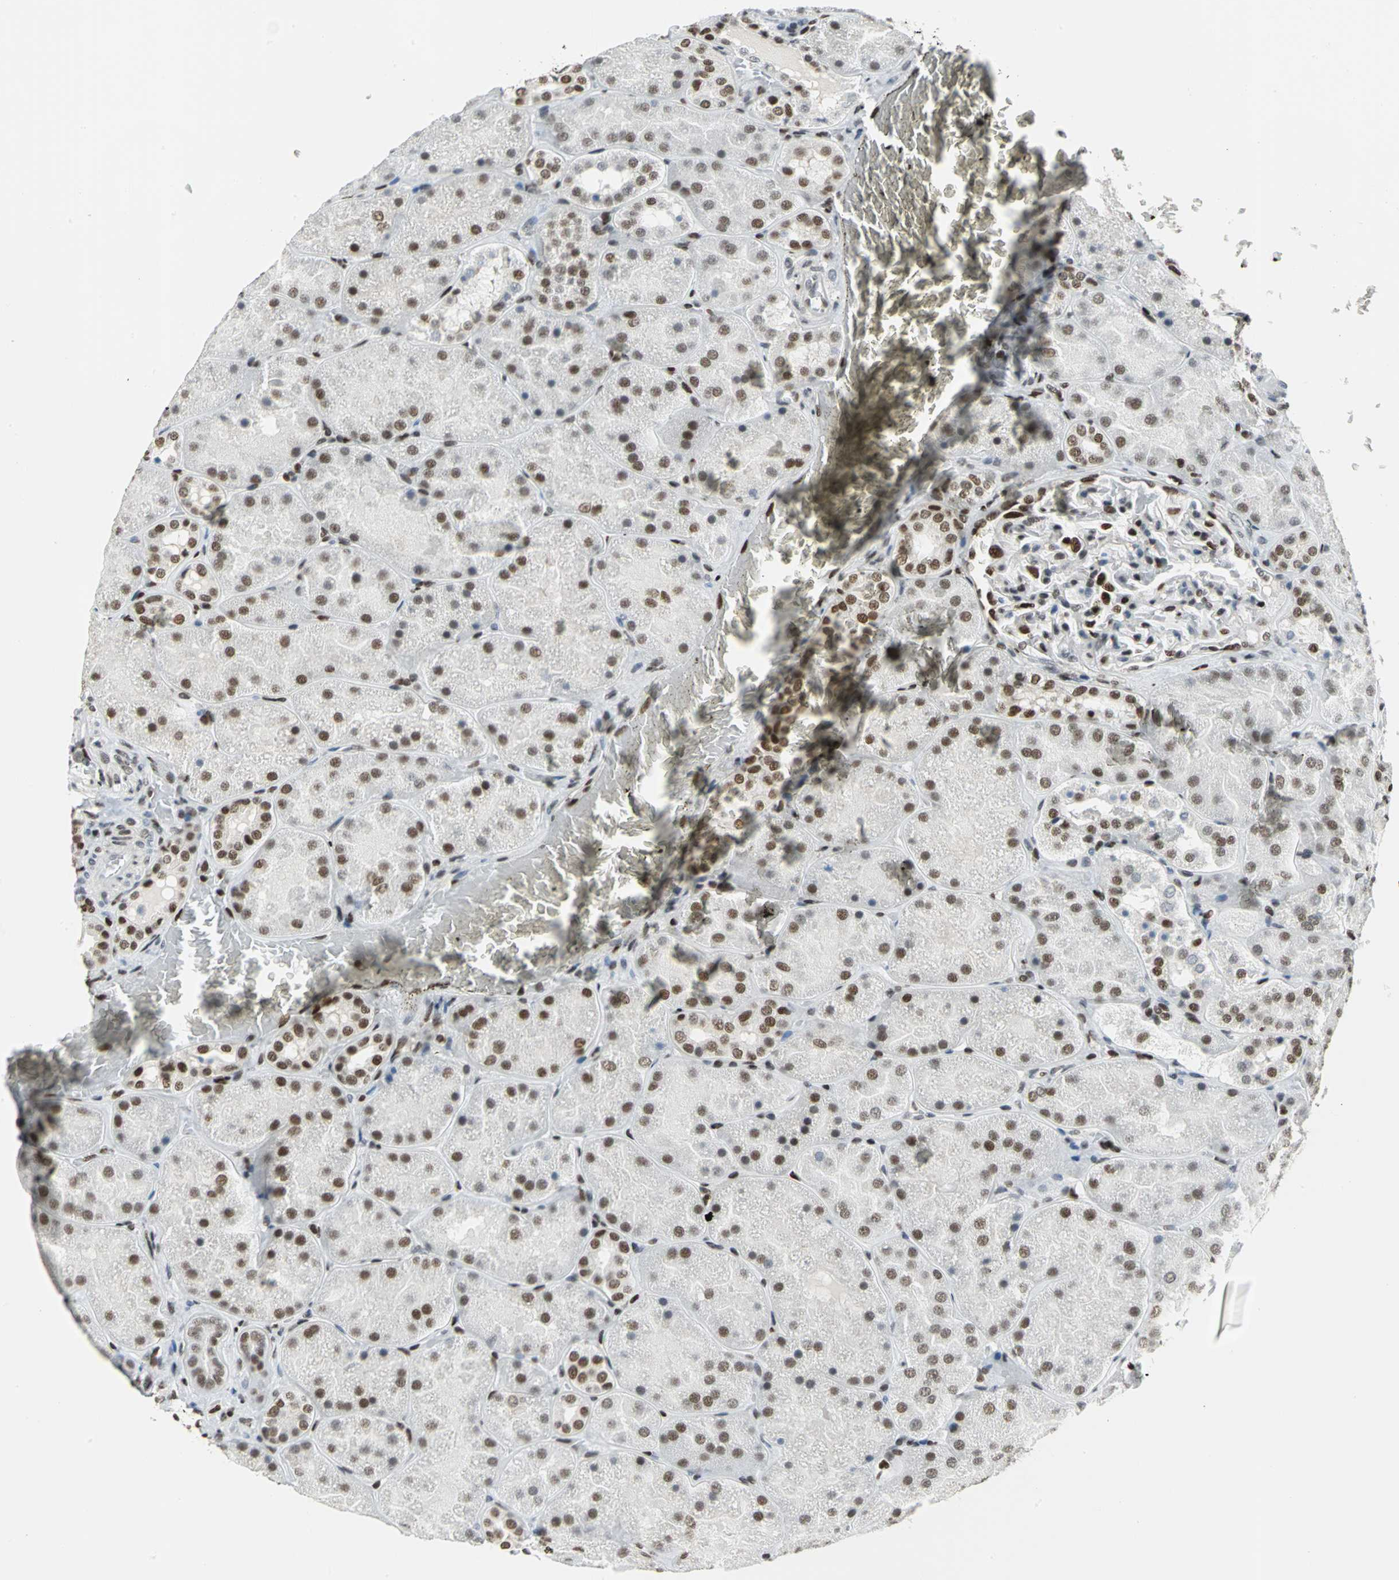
{"staining": {"intensity": "strong", "quantity": ">75%", "location": "nuclear"}, "tissue": "kidney", "cell_type": "Cells in glomeruli", "image_type": "normal", "snomed": [{"axis": "morphology", "description": "Normal tissue, NOS"}, {"axis": "topography", "description": "Kidney"}], "caption": "High-magnification brightfield microscopy of benign kidney stained with DAB (brown) and counterstained with hematoxylin (blue). cells in glomeruli exhibit strong nuclear staining is present in approximately>75% of cells.", "gene": "HNRNPD", "patient": {"sex": "male", "age": 28}}